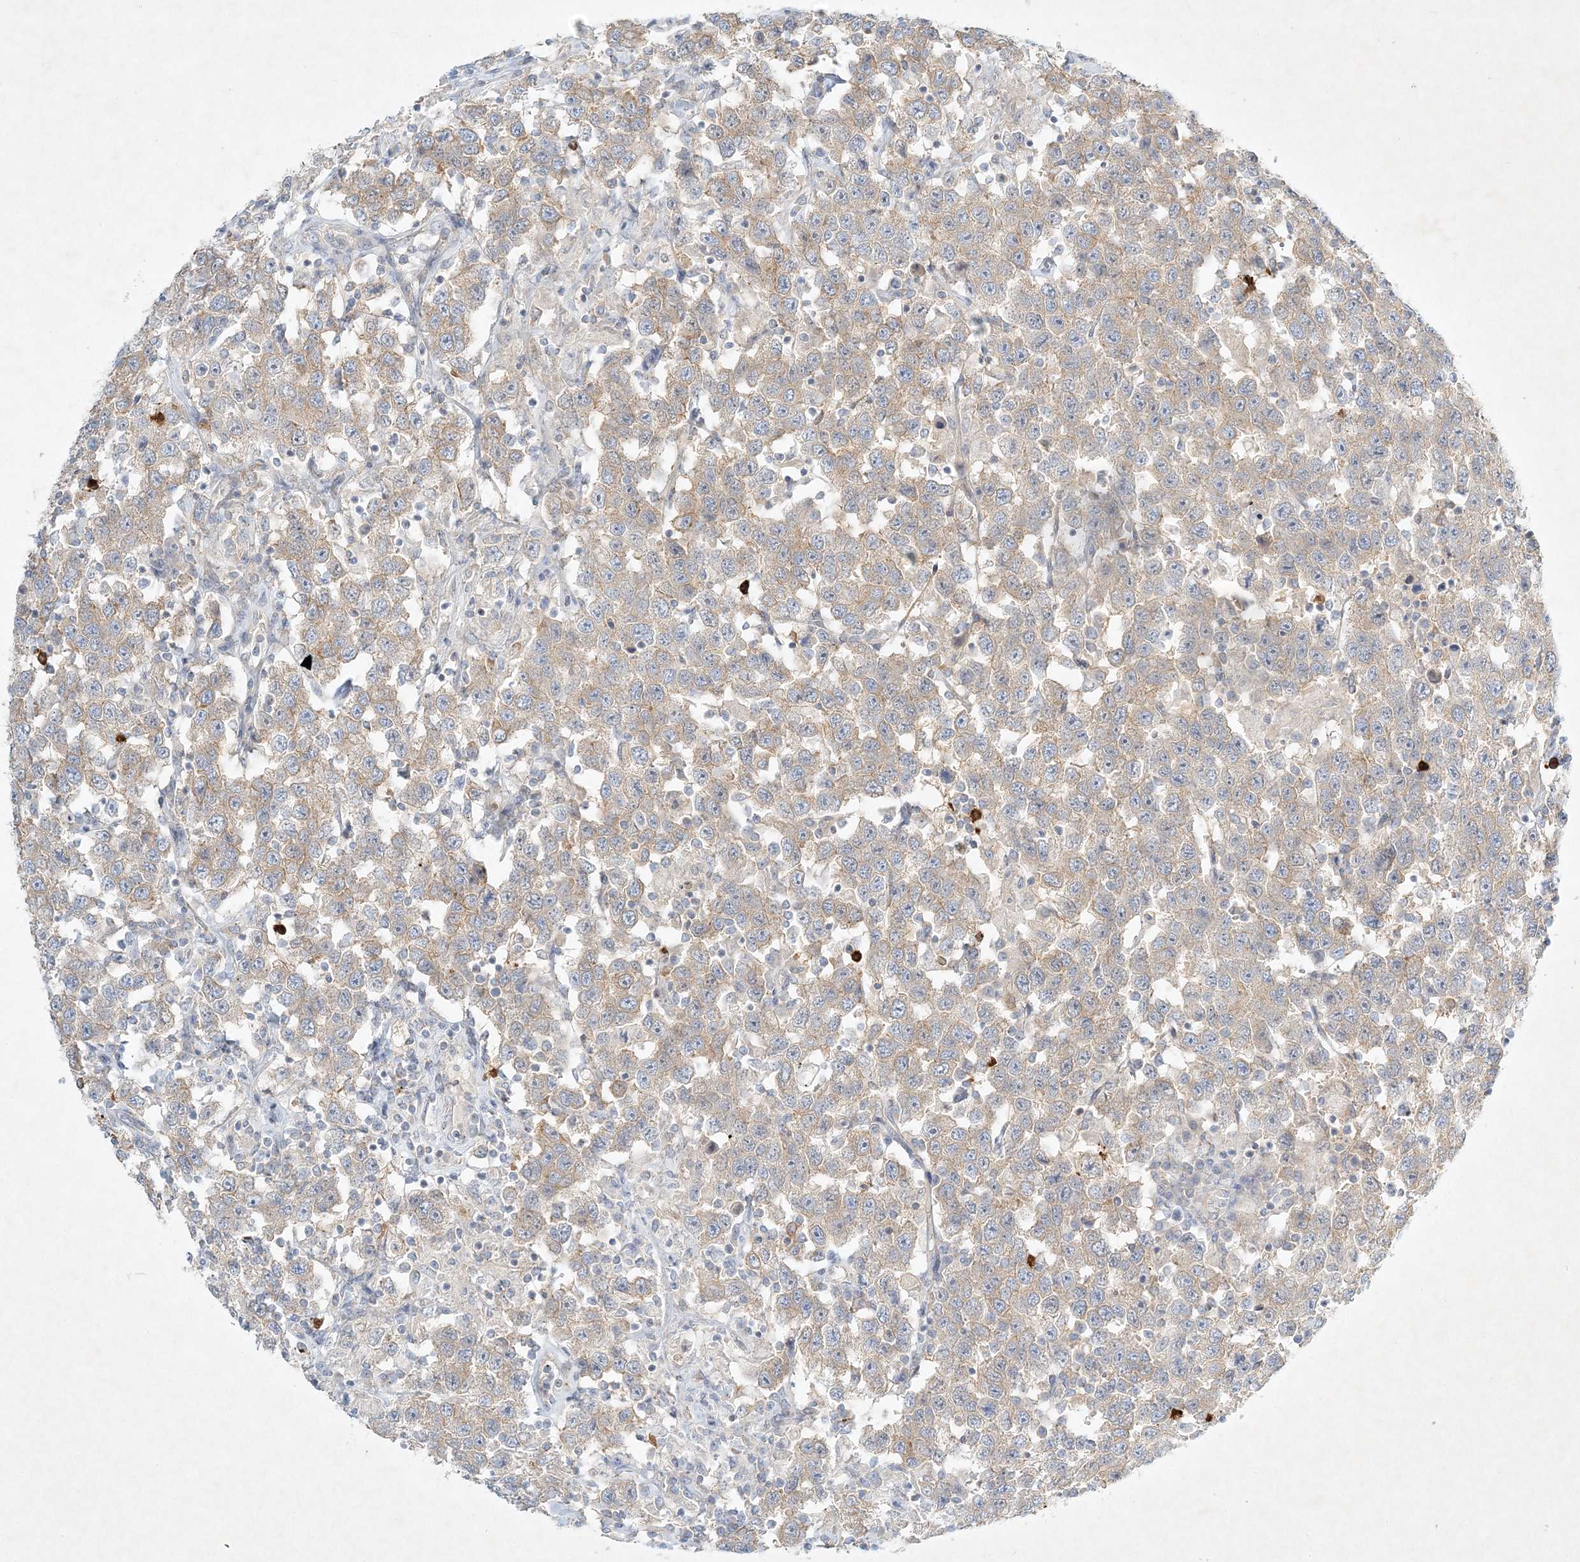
{"staining": {"intensity": "weak", "quantity": ">75%", "location": "cytoplasmic/membranous"}, "tissue": "testis cancer", "cell_type": "Tumor cells", "image_type": "cancer", "snomed": [{"axis": "morphology", "description": "Seminoma, NOS"}, {"axis": "topography", "description": "Testis"}], "caption": "DAB immunohistochemical staining of testis cancer exhibits weak cytoplasmic/membranous protein expression in approximately >75% of tumor cells.", "gene": "STK11IP", "patient": {"sex": "male", "age": 41}}